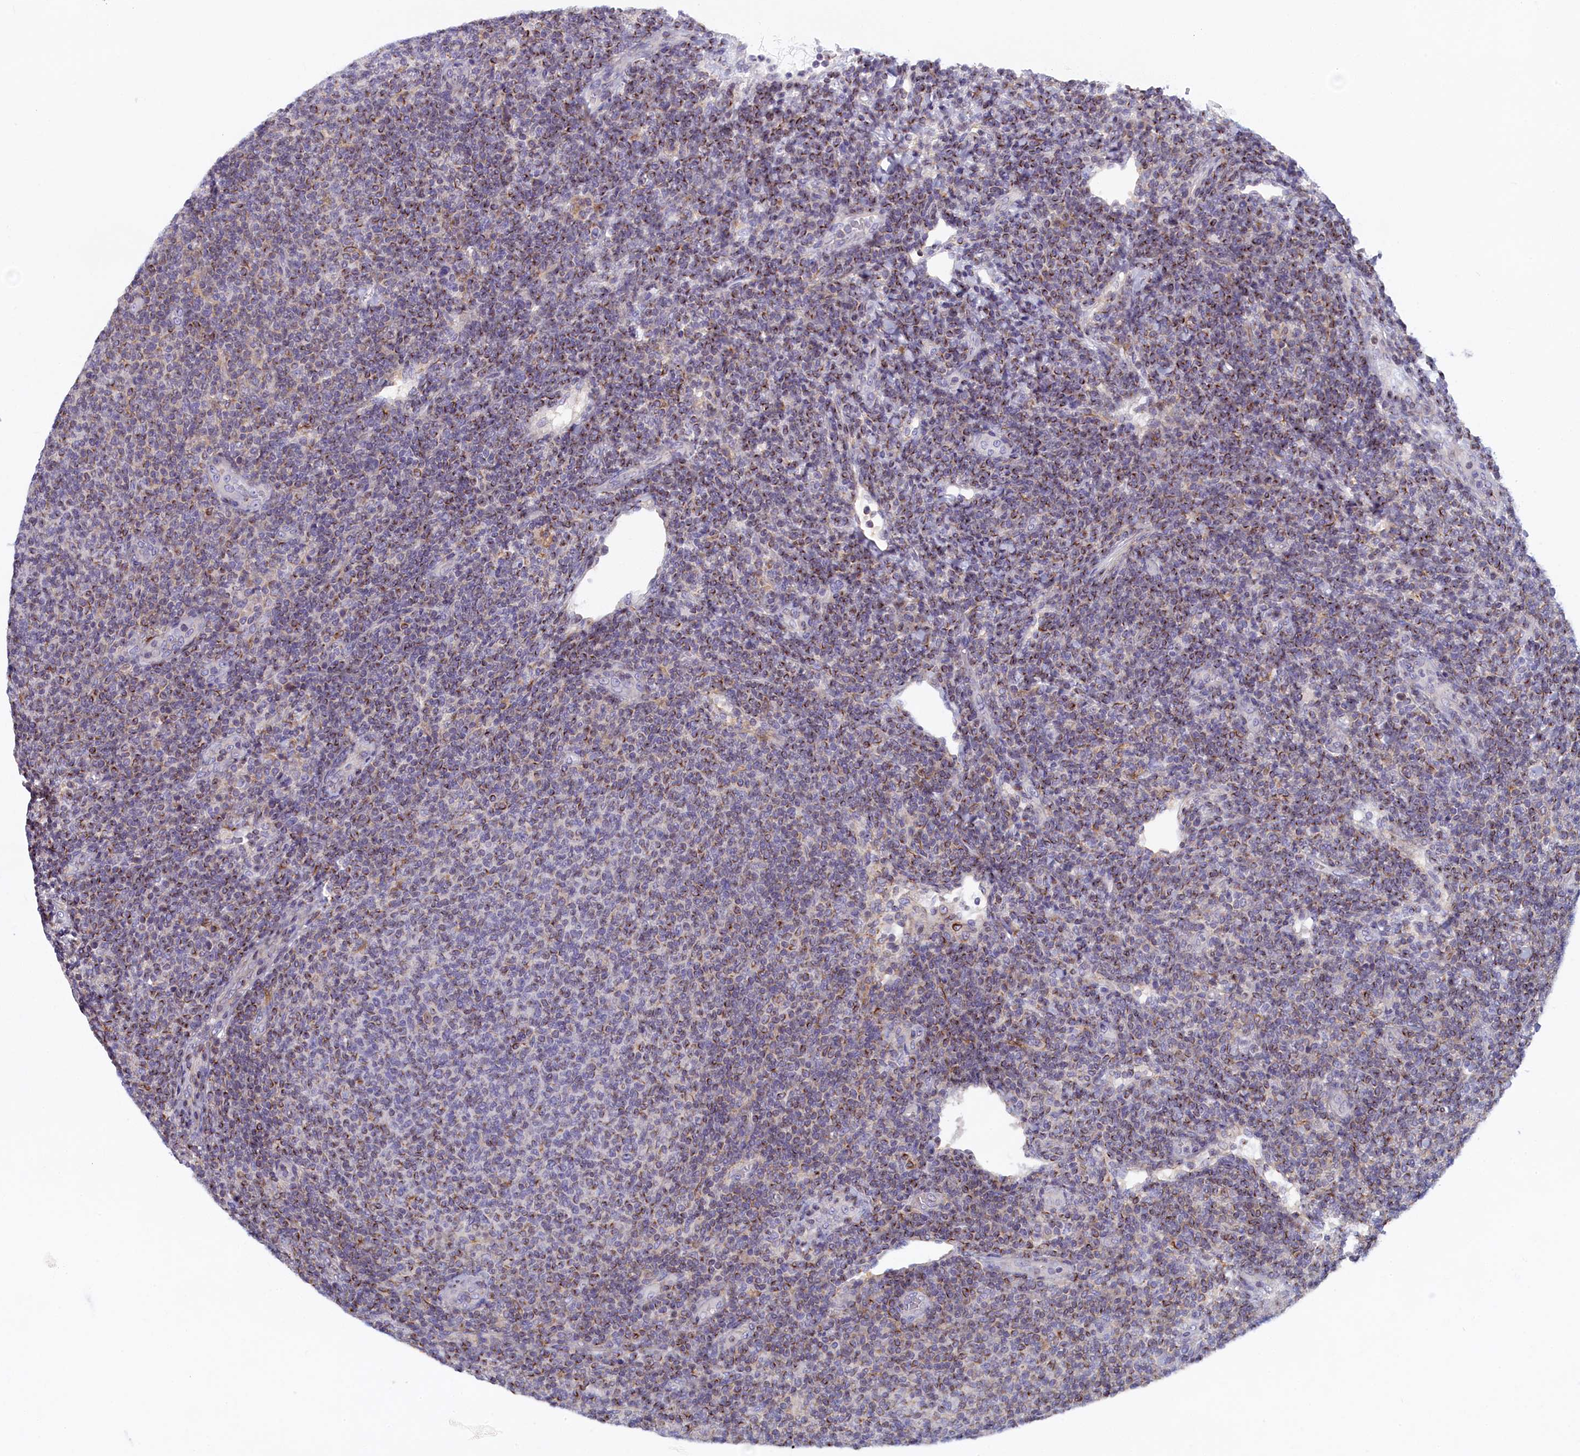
{"staining": {"intensity": "moderate", "quantity": "25%-75%", "location": "cytoplasmic/membranous"}, "tissue": "lymphoma", "cell_type": "Tumor cells", "image_type": "cancer", "snomed": [{"axis": "morphology", "description": "Malignant lymphoma, non-Hodgkin's type, Low grade"}, {"axis": "topography", "description": "Lymph node"}], "caption": "This histopathology image exhibits IHC staining of lymphoma, with medium moderate cytoplasmic/membranous expression in about 25%-75% of tumor cells.", "gene": "NOL10", "patient": {"sex": "male", "age": 66}}